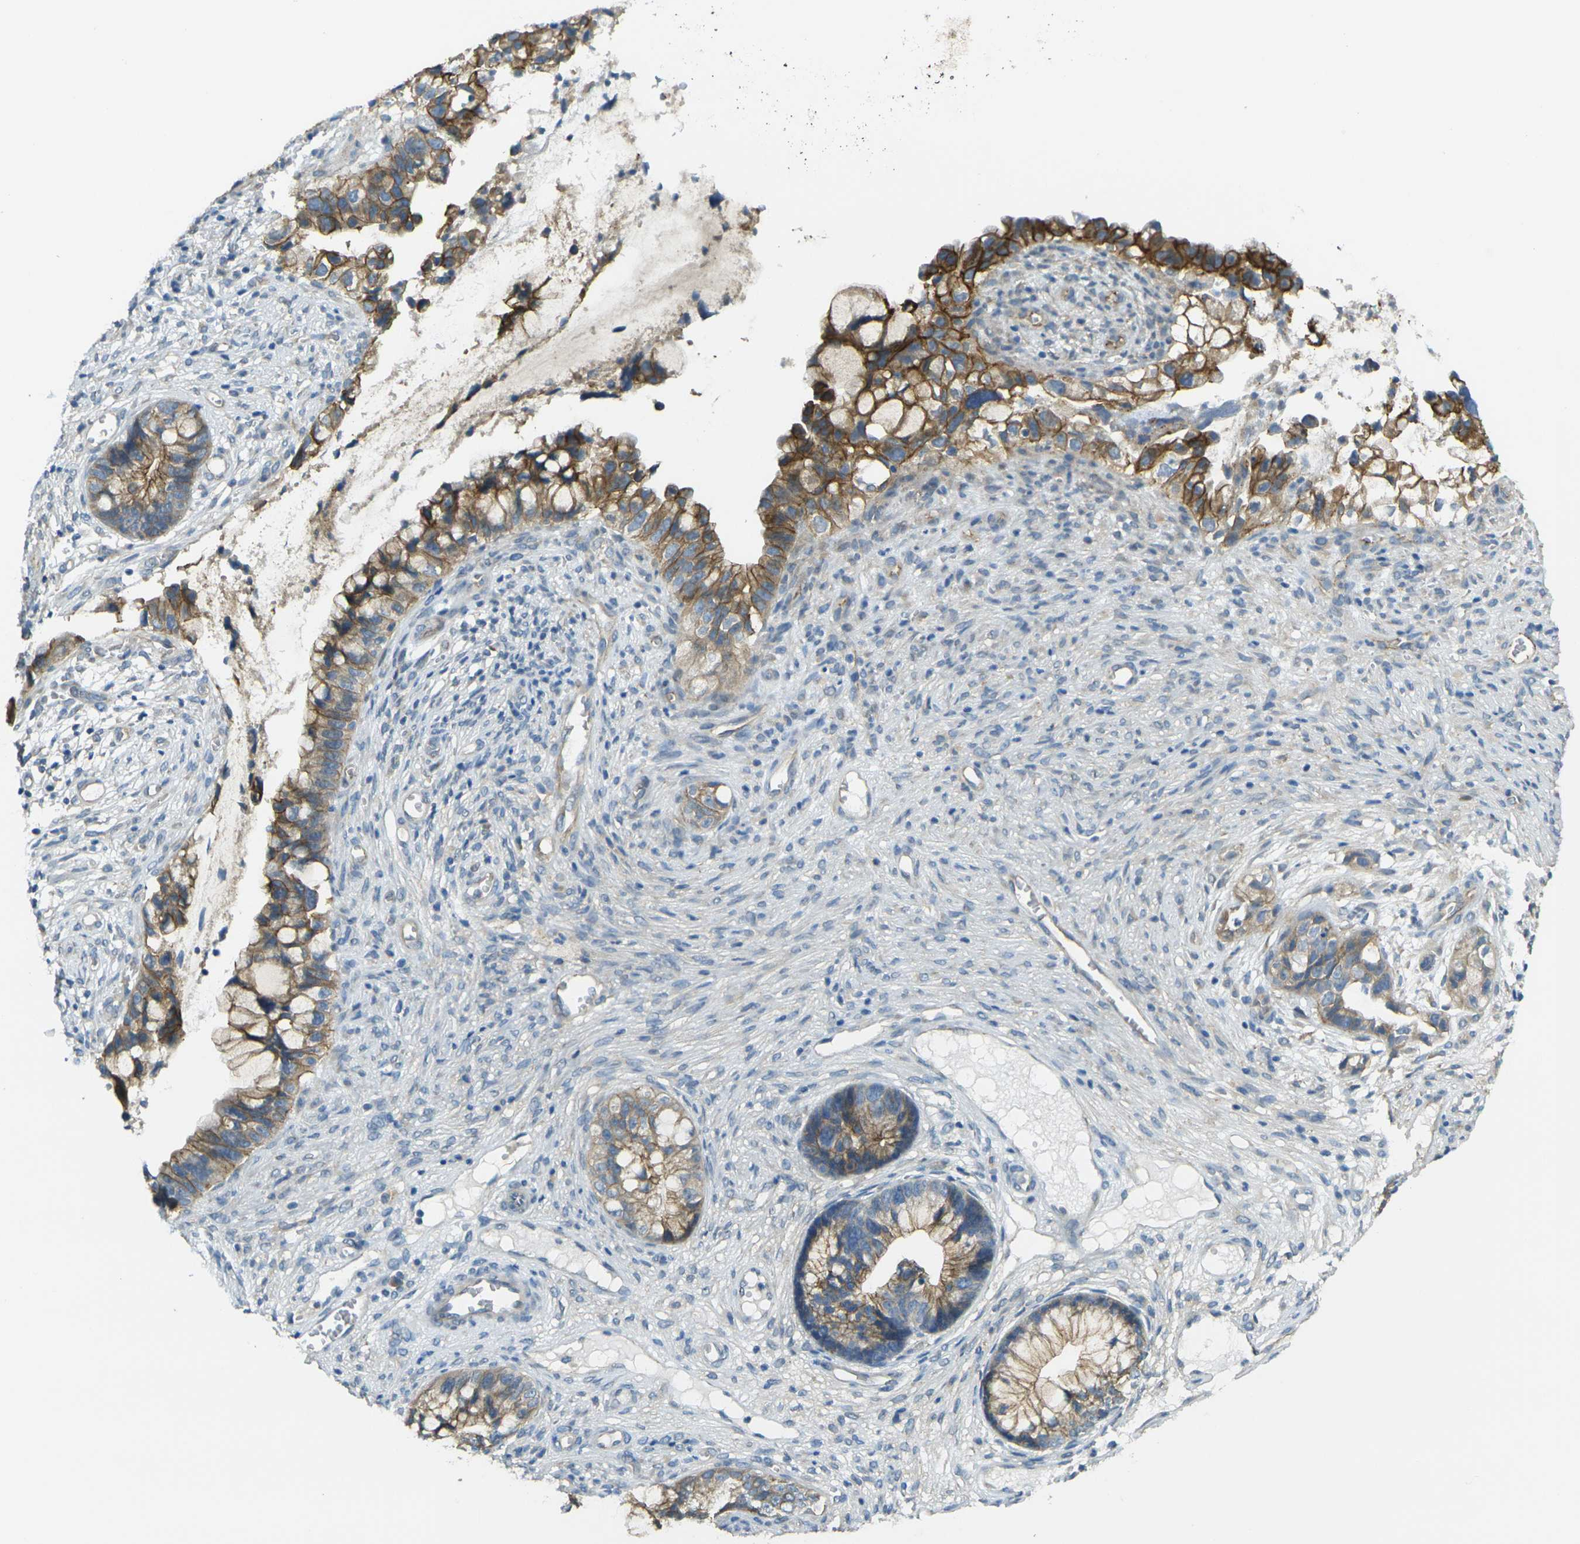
{"staining": {"intensity": "moderate", "quantity": ">75%", "location": "cytoplasmic/membranous"}, "tissue": "cervical cancer", "cell_type": "Tumor cells", "image_type": "cancer", "snomed": [{"axis": "morphology", "description": "Adenocarcinoma, NOS"}, {"axis": "topography", "description": "Cervix"}], "caption": "This histopathology image shows IHC staining of human adenocarcinoma (cervical), with medium moderate cytoplasmic/membranous positivity in approximately >75% of tumor cells.", "gene": "RHBDD1", "patient": {"sex": "female", "age": 44}}